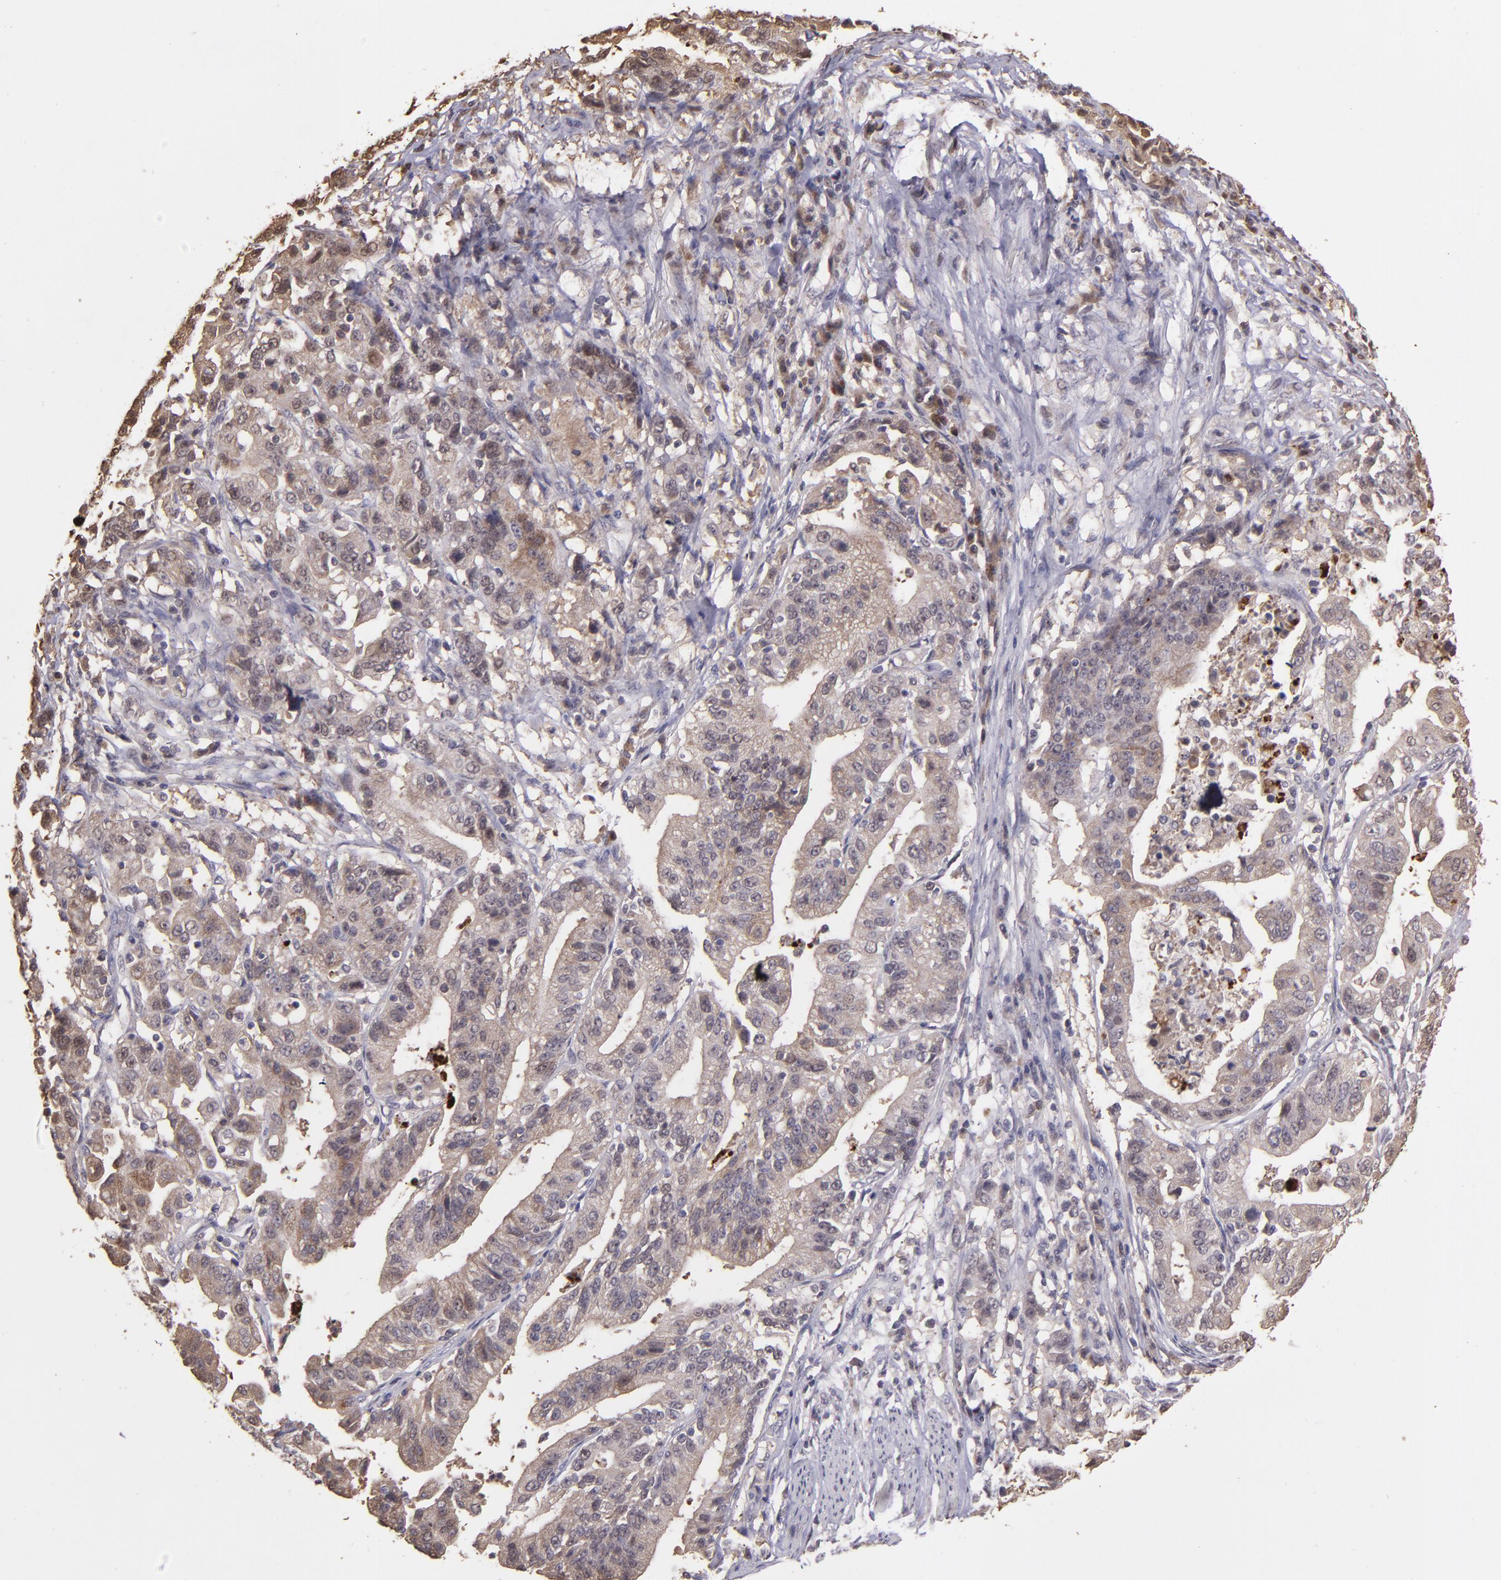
{"staining": {"intensity": "weak", "quantity": "25%-75%", "location": "cytoplasmic/membranous"}, "tissue": "stomach cancer", "cell_type": "Tumor cells", "image_type": "cancer", "snomed": [{"axis": "morphology", "description": "Adenocarcinoma, NOS"}, {"axis": "topography", "description": "Stomach, upper"}], "caption": "Immunohistochemistry image of neoplastic tissue: human stomach cancer stained using IHC displays low levels of weak protein expression localized specifically in the cytoplasmic/membranous of tumor cells, appearing as a cytoplasmic/membranous brown color.", "gene": "SERPINF2", "patient": {"sex": "female", "age": 50}}